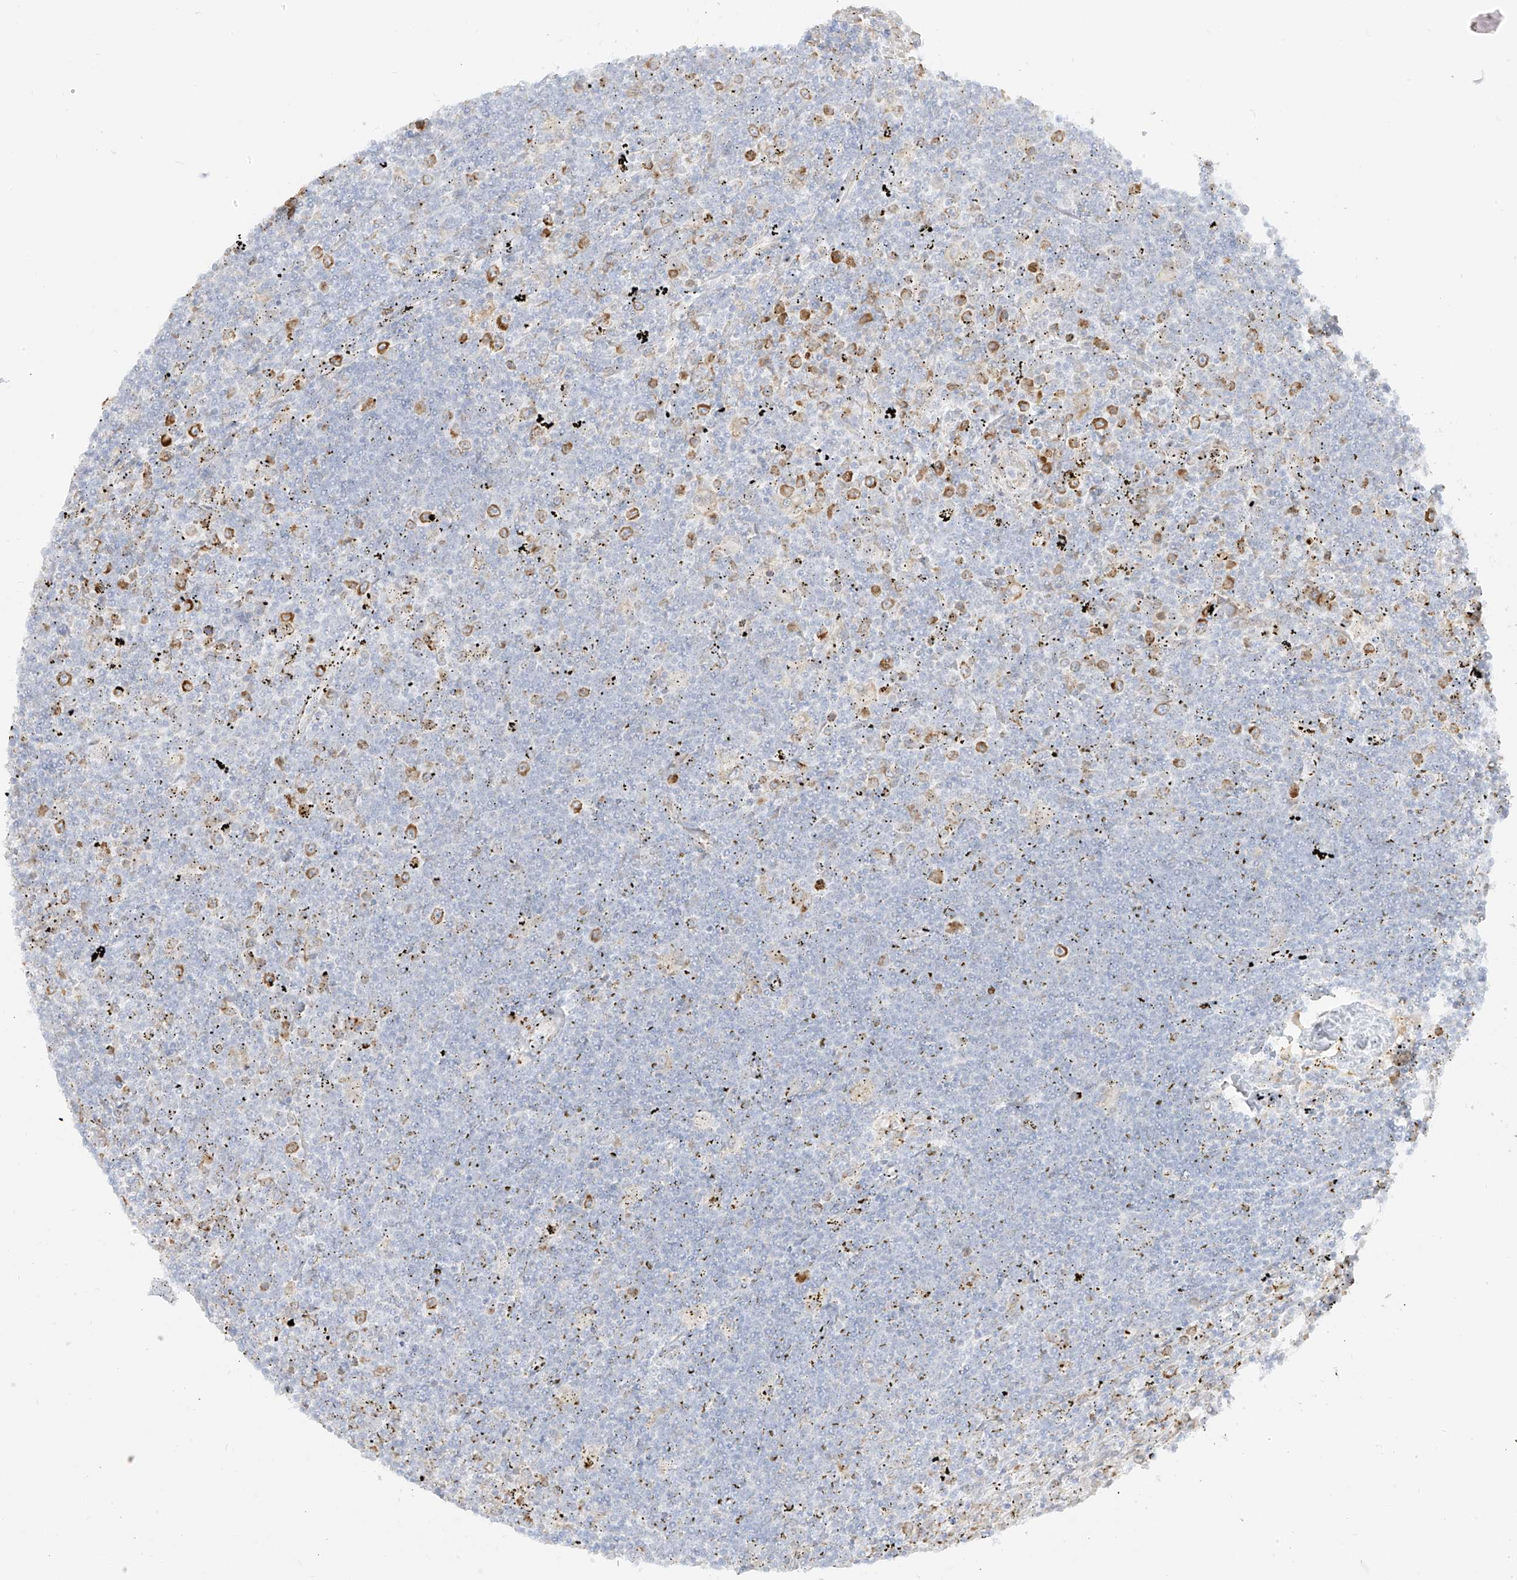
{"staining": {"intensity": "negative", "quantity": "none", "location": "none"}, "tissue": "lymphoma", "cell_type": "Tumor cells", "image_type": "cancer", "snomed": [{"axis": "morphology", "description": "Malignant lymphoma, non-Hodgkin's type, Low grade"}, {"axis": "topography", "description": "Spleen"}], "caption": "High magnification brightfield microscopy of malignant lymphoma, non-Hodgkin's type (low-grade) stained with DAB (brown) and counterstained with hematoxylin (blue): tumor cells show no significant positivity.", "gene": "LRRC59", "patient": {"sex": "male", "age": 76}}